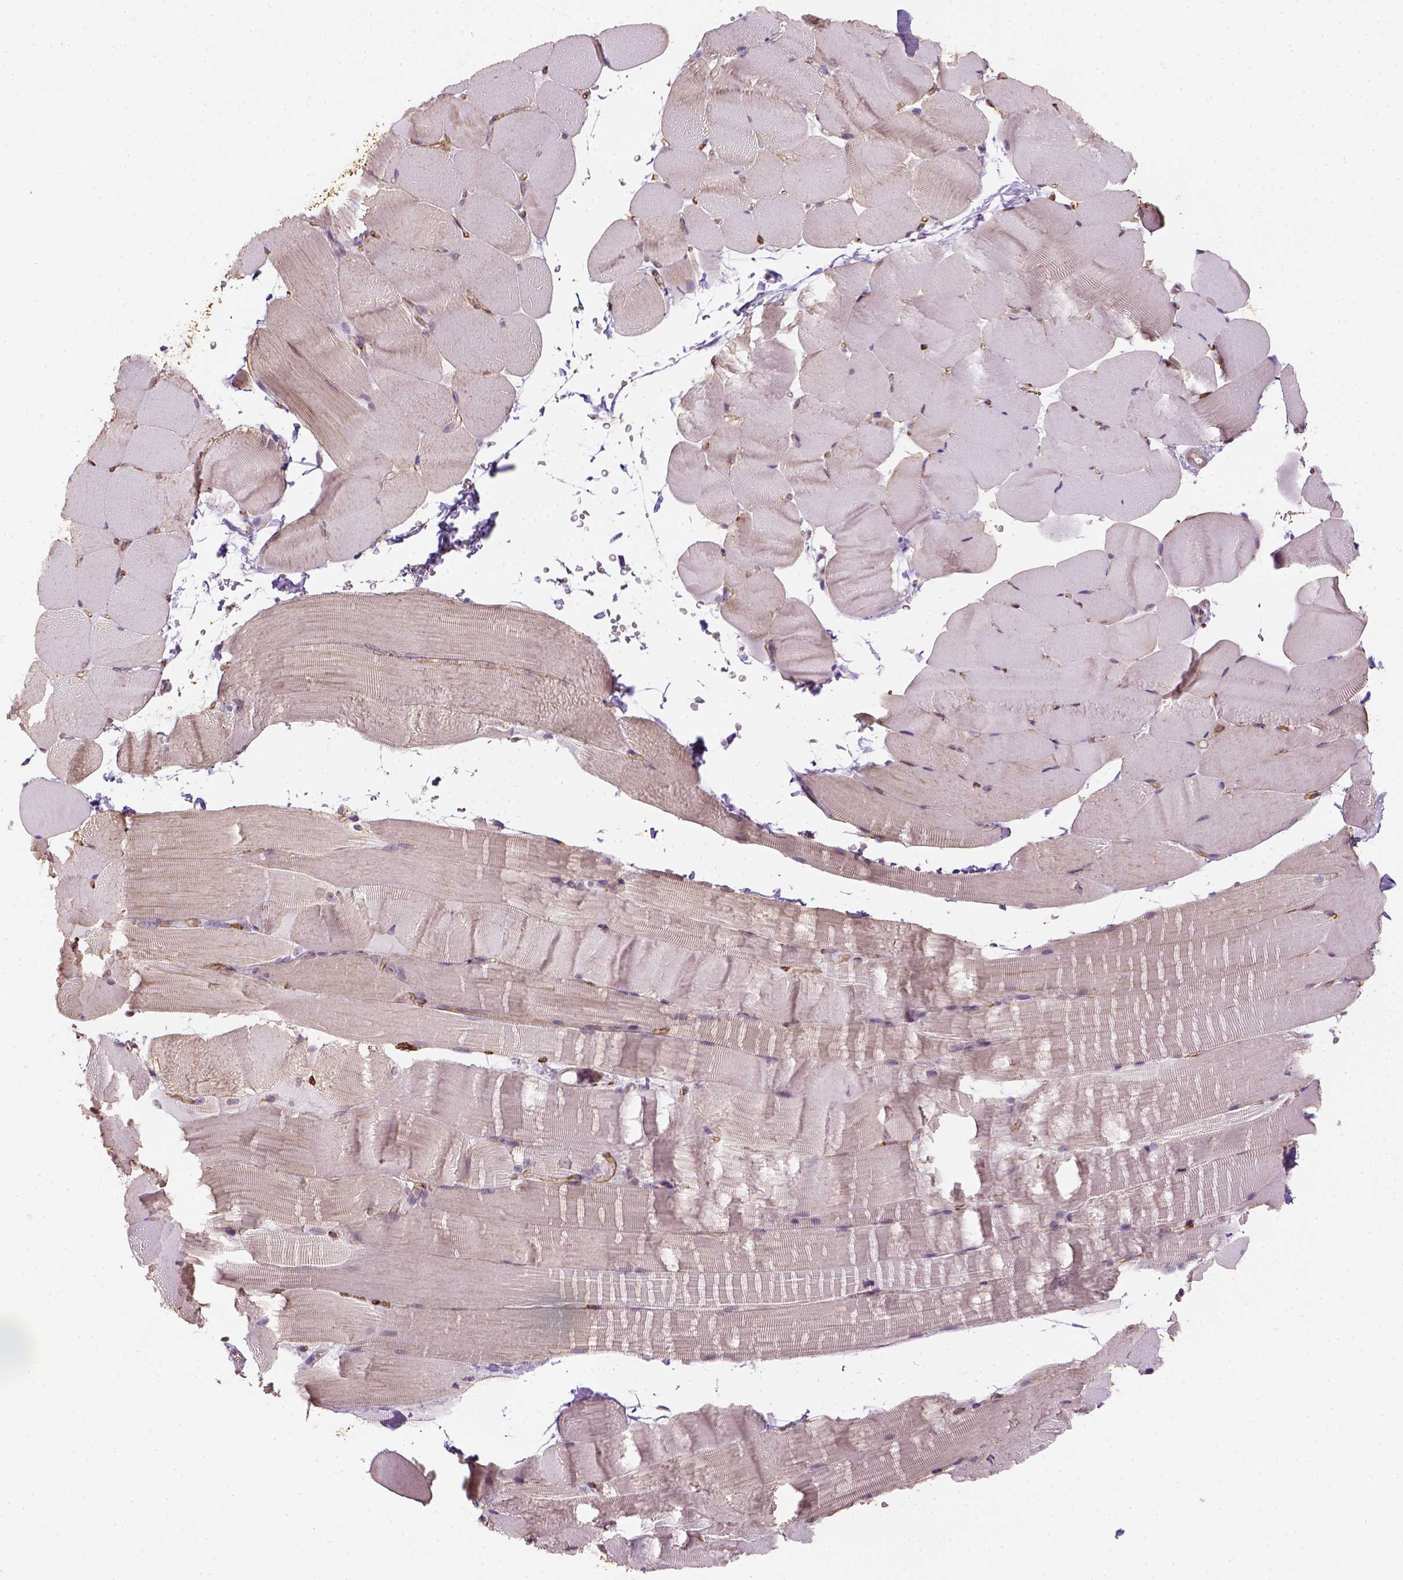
{"staining": {"intensity": "negative", "quantity": "none", "location": "none"}, "tissue": "skeletal muscle", "cell_type": "Myocytes", "image_type": "normal", "snomed": [{"axis": "morphology", "description": "Normal tissue, NOS"}, {"axis": "topography", "description": "Skeletal muscle"}], "caption": "DAB immunohistochemical staining of normal skeletal muscle displays no significant staining in myocytes.", "gene": "CACNB1", "patient": {"sex": "female", "age": 37}}